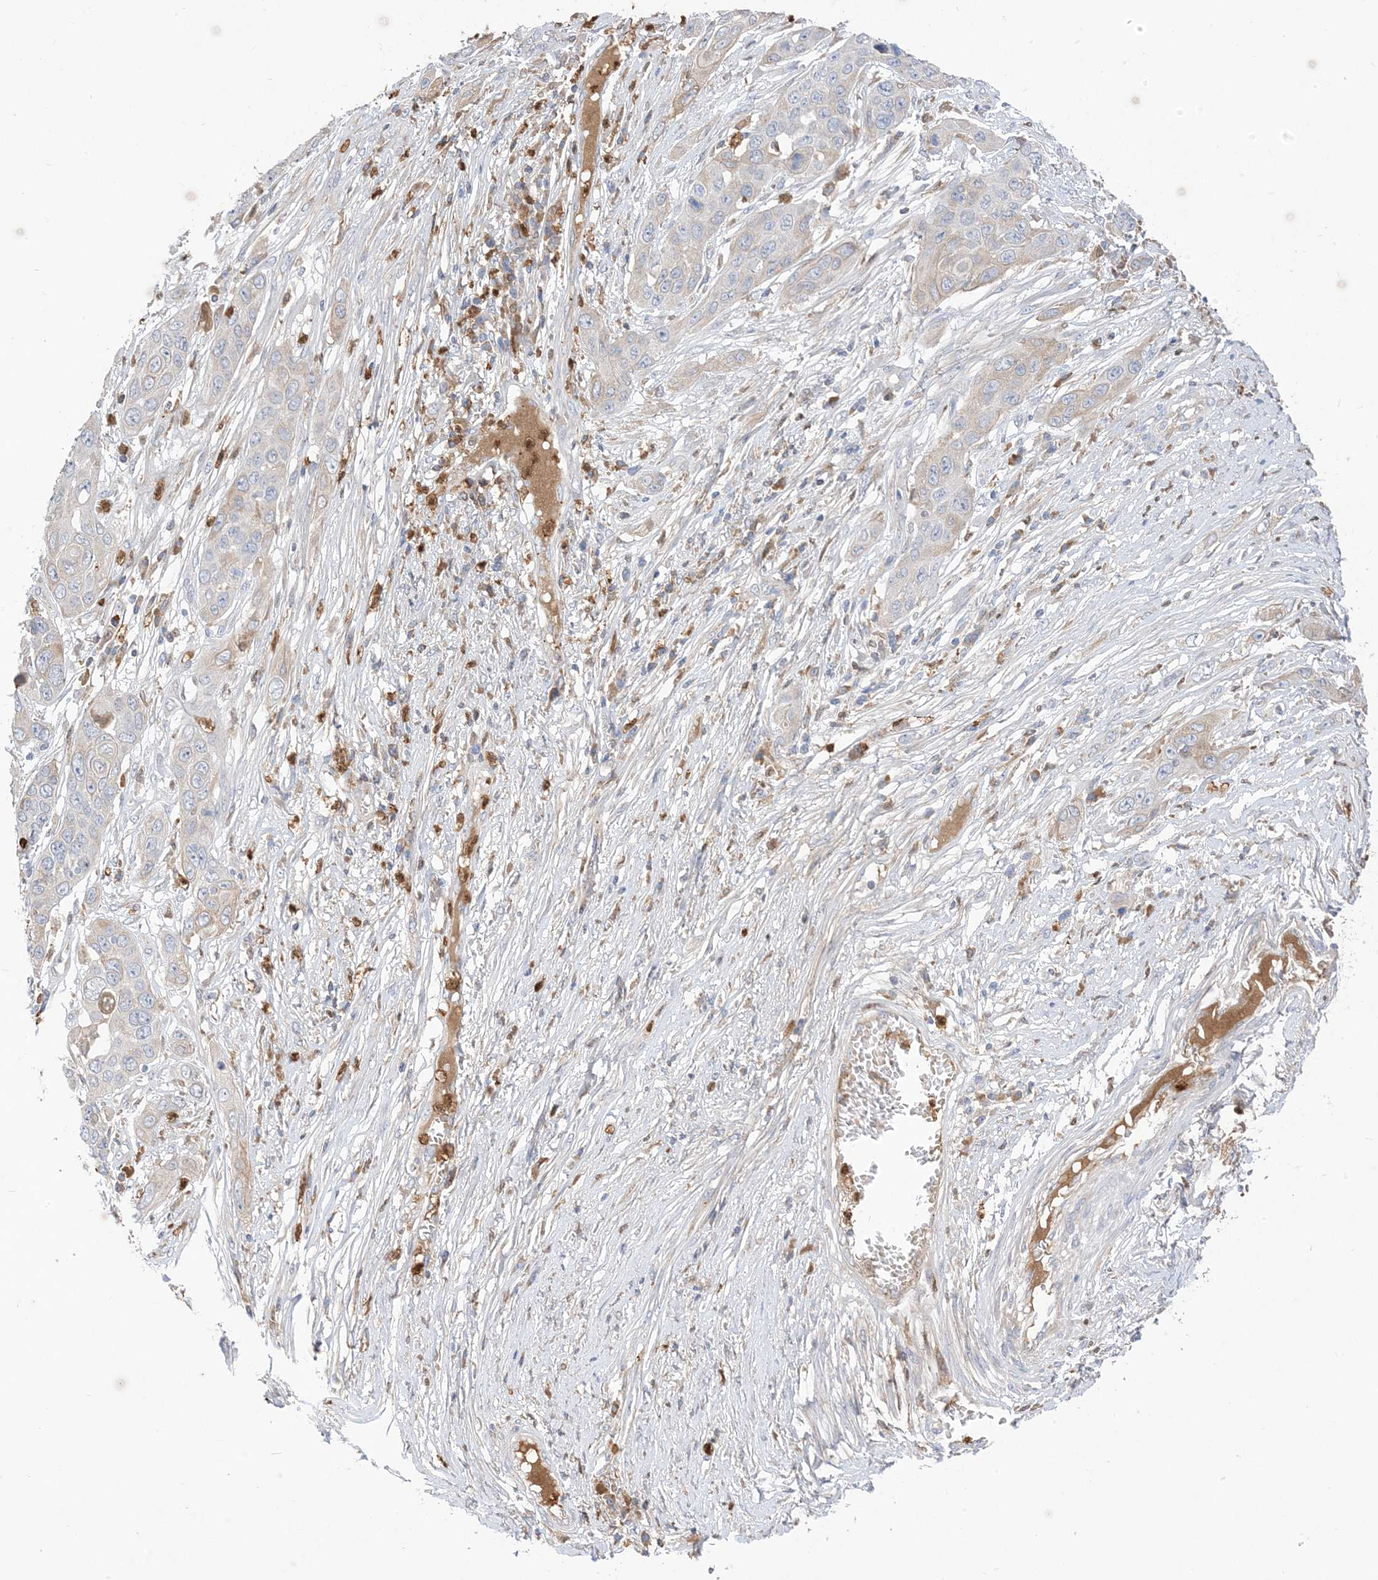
{"staining": {"intensity": "negative", "quantity": "none", "location": "none"}, "tissue": "skin cancer", "cell_type": "Tumor cells", "image_type": "cancer", "snomed": [{"axis": "morphology", "description": "Squamous cell carcinoma, NOS"}, {"axis": "topography", "description": "Skin"}], "caption": "A histopathology image of human skin squamous cell carcinoma is negative for staining in tumor cells.", "gene": "DPP9", "patient": {"sex": "male", "age": 55}}